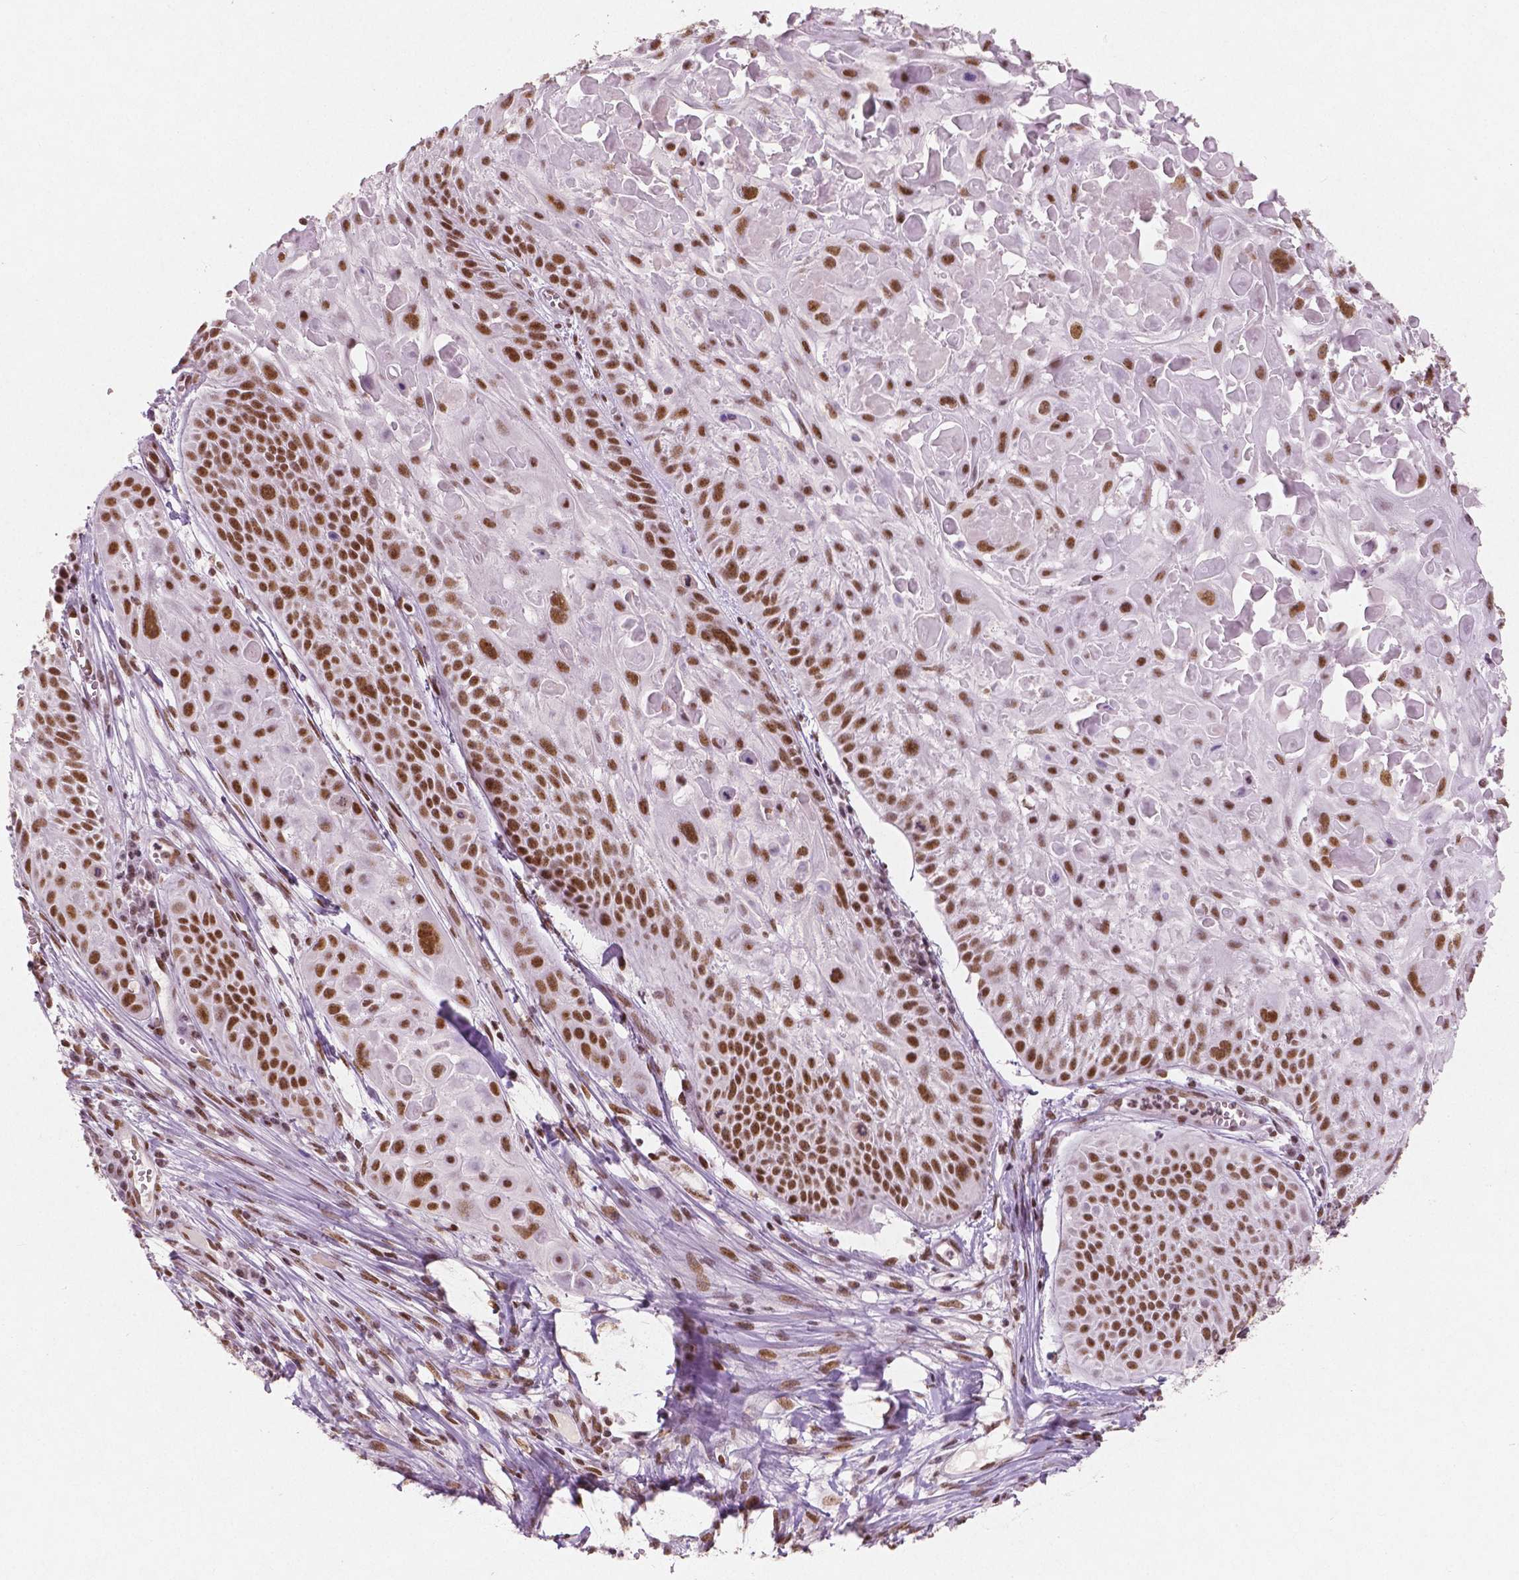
{"staining": {"intensity": "strong", "quantity": ">75%", "location": "nuclear"}, "tissue": "skin cancer", "cell_type": "Tumor cells", "image_type": "cancer", "snomed": [{"axis": "morphology", "description": "Squamous cell carcinoma, NOS"}, {"axis": "topography", "description": "Skin"}, {"axis": "topography", "description": "Anal"}], "caption": "A brown stain shows strong nuclear expression of a protein in human squamous cell carcinoma (skin) tumor cells.", "gene": "BRD4", "patient": {"sex": "female", "age": 75}}